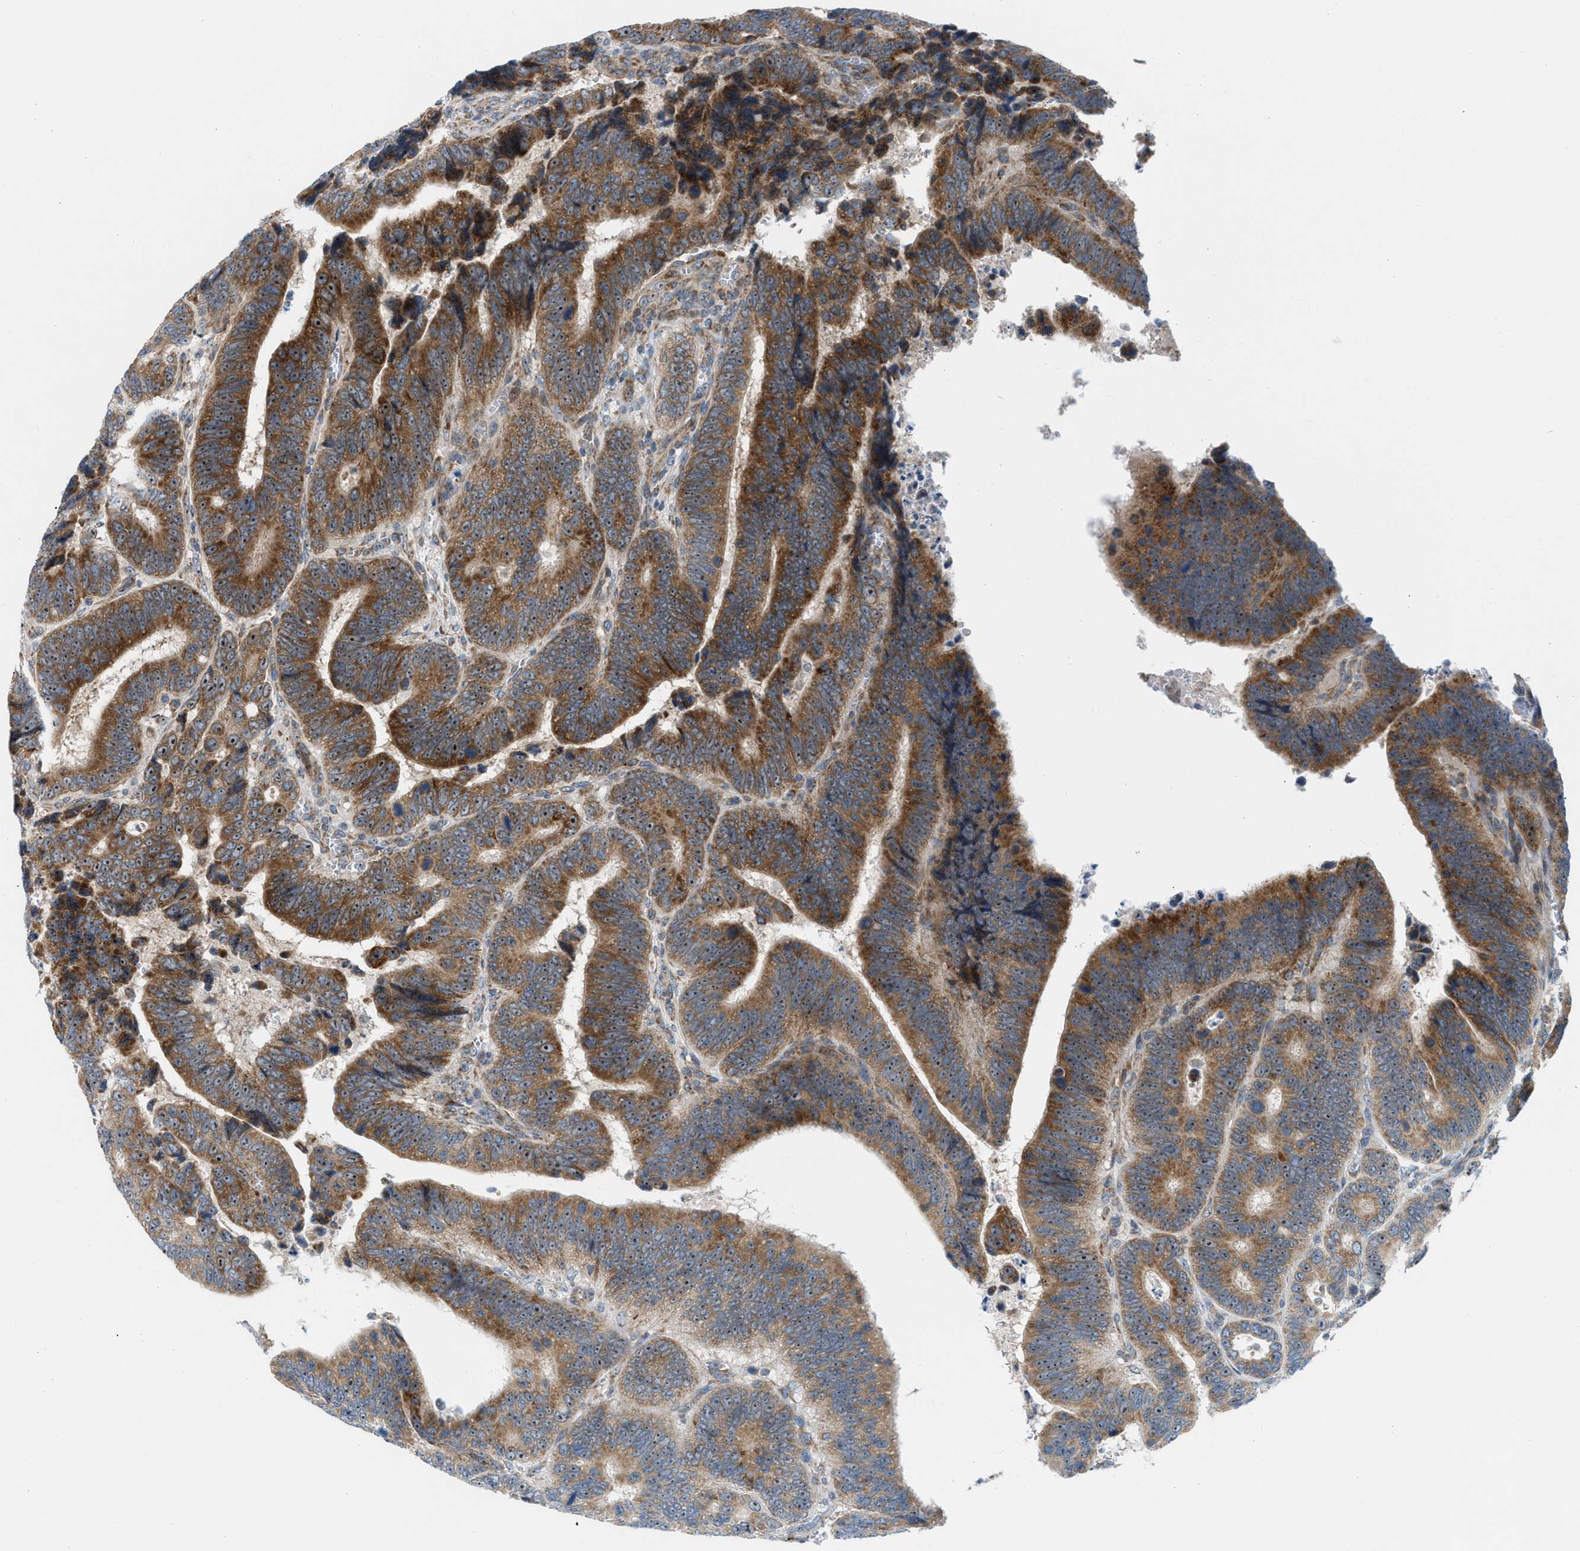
{"staining": {"intensity": "moderate", "quantity": ">75%", "location": "cytoplasmic/membranous,nuclear"}, "tissue": "colorectal cancer", "cell_type": "Tumor cells", "image_type": "cancer", "snomed": [{"axis": "morphology", "description": "Inflammation, NOS"}, {"axis": "morphology", "description": "Adenocarcinoma, NOS"}, {"axis": "topography", "description": "Colon"}], "caption": "IHC photomicrograph of colorectal cancer (adenocarcinoma) stained for a protein (brown), which demonstrates medium levels of moderate cytoplasmic/membranous and nuclear staining in about >75% of tumor cells.", "gene": "TPH1", "patient": {"sex": "male", "age": 72}}